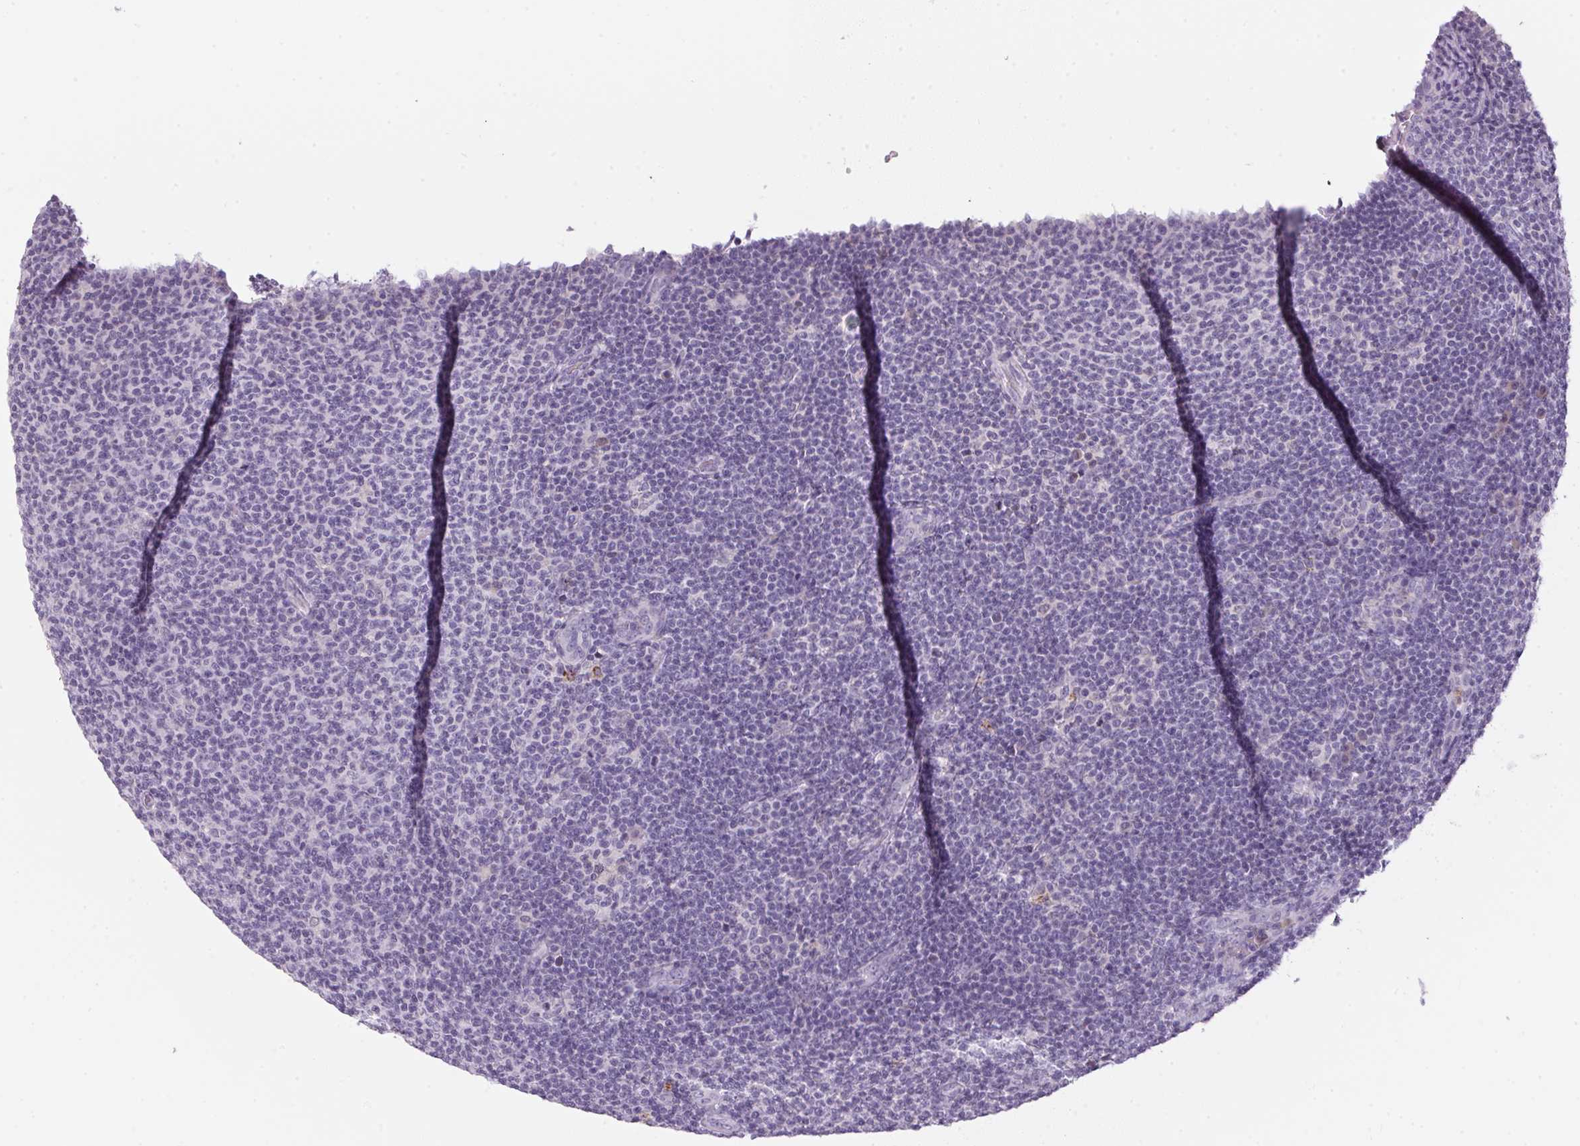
{"staining": {"intensity": "negative", "quantity": "none", "location": "none"}, "tissue": "lymphoma", "cell_type": "Tumor cells", "image_type": "cancer", "snomed": [{"axis": "morphology", "description": "Malignant lymphoma, non-Hodgkin's type, Low grade"}, {"axis": "topography", "description": "Lymph node"}], "caption": "IHC photomicrograph of neoplastic tissue: lymphoma stained with DAB (3,3'-diaminobenzidine) reveals no significant protein expression in tumor cells.", "gene": "ECPAS", "patient": {"sex": "male", "age": 66}}